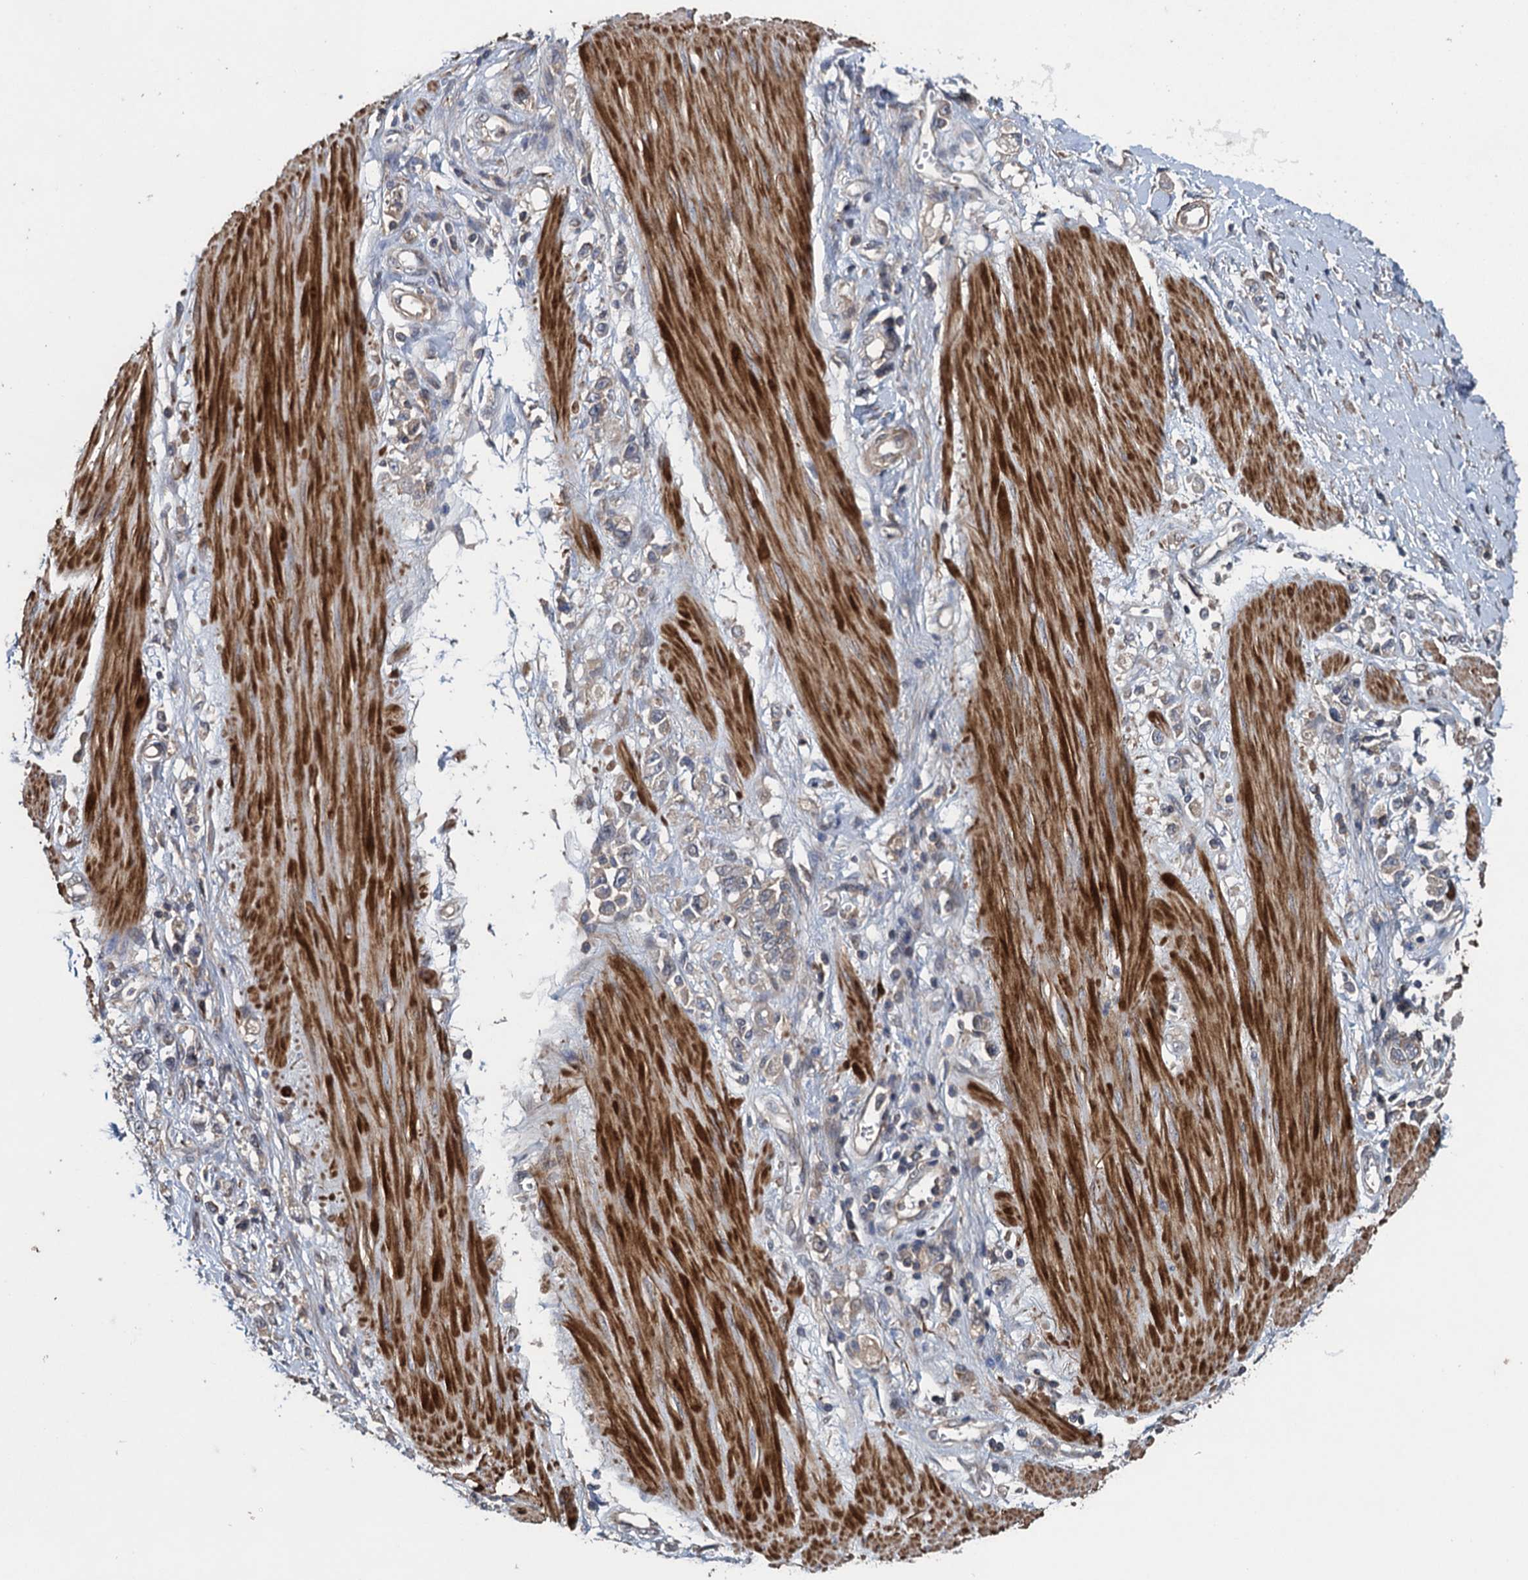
{"staining": {"intensity": "weak", "quantity": "25%-75%", "location": "cytoplasmic/membranous"}, "tissue": "stomach cancer", "cell_type": "Tumor cells", "image_type": "cancer", "snomed": [{"axis": "morphology", "description": "Adenocarcinoma, NOS"}, {"axis": "topography", "description": "Stomach"}], "caption": "Protein analysis of stomach cancer (adenocarcinoma) tissue demonstrates weak cytoplasmic/membranous staining in approximately 25%-75% of tumor cells.", "gene": "CNTN5", "patient": {"sex": "female", "age": 76}}